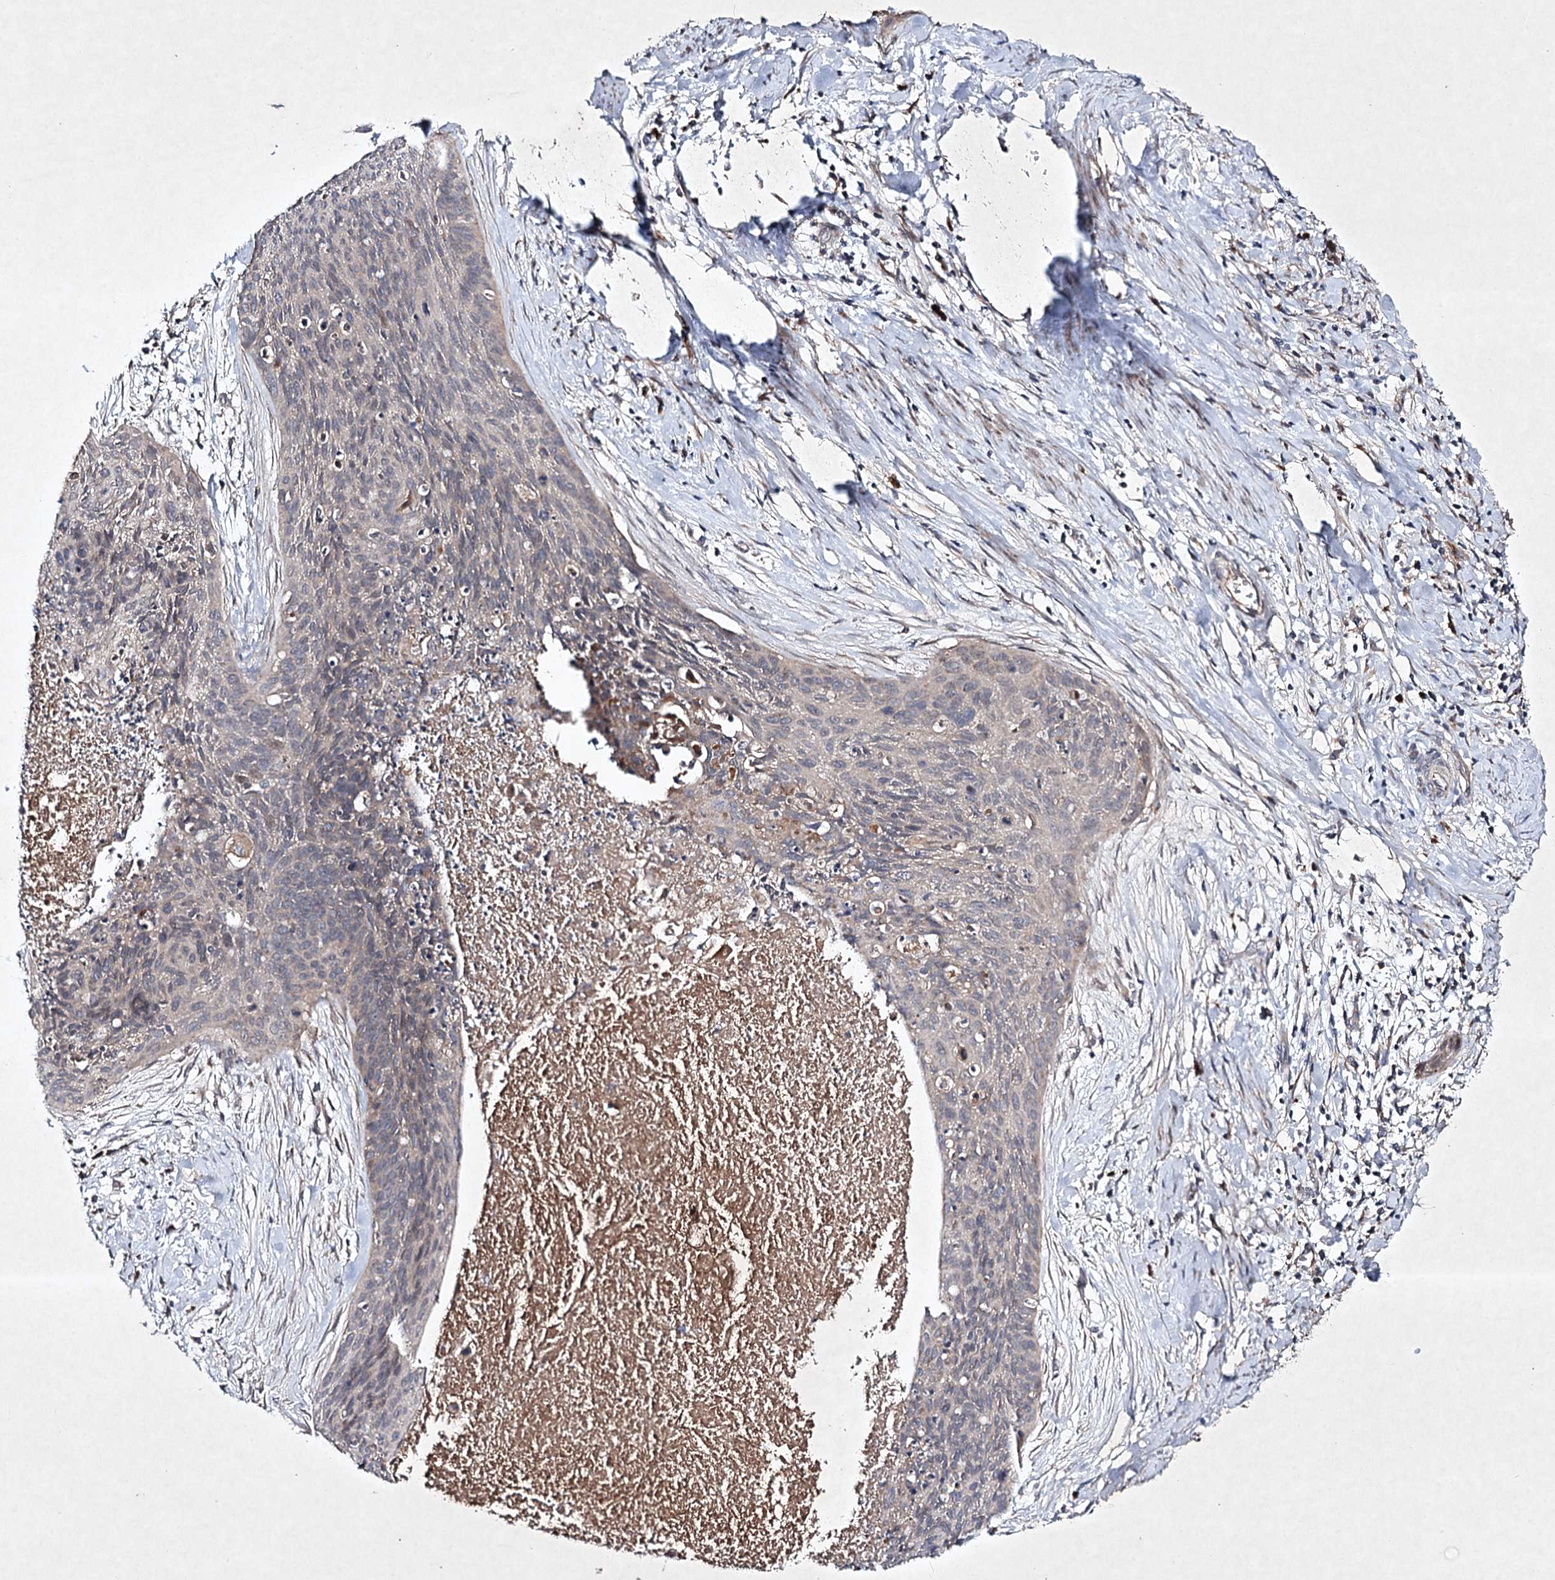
{"staining": {"intensity": "weak", "quantity": "<25%", "location": "cytoplasmic/membranous"}, "tissue": "cervical cancer", "cell_type": "Tumor cells", "image_type": "cancer", "snomed": [{"axis": "morphology", "description": "Squamous cell carcinoma, NOS"}, {"axis": "topography", "description": "Cervix"}], "caption": "Immunohistochemistry (IHC) photomicrograph of human cervical cancer (squamous cell carcinoma) stained for a protein (brown), which reveals no expression in tumor cells.", "gene": "ALG9", "patient": {"sex": "female", "age": 55}}